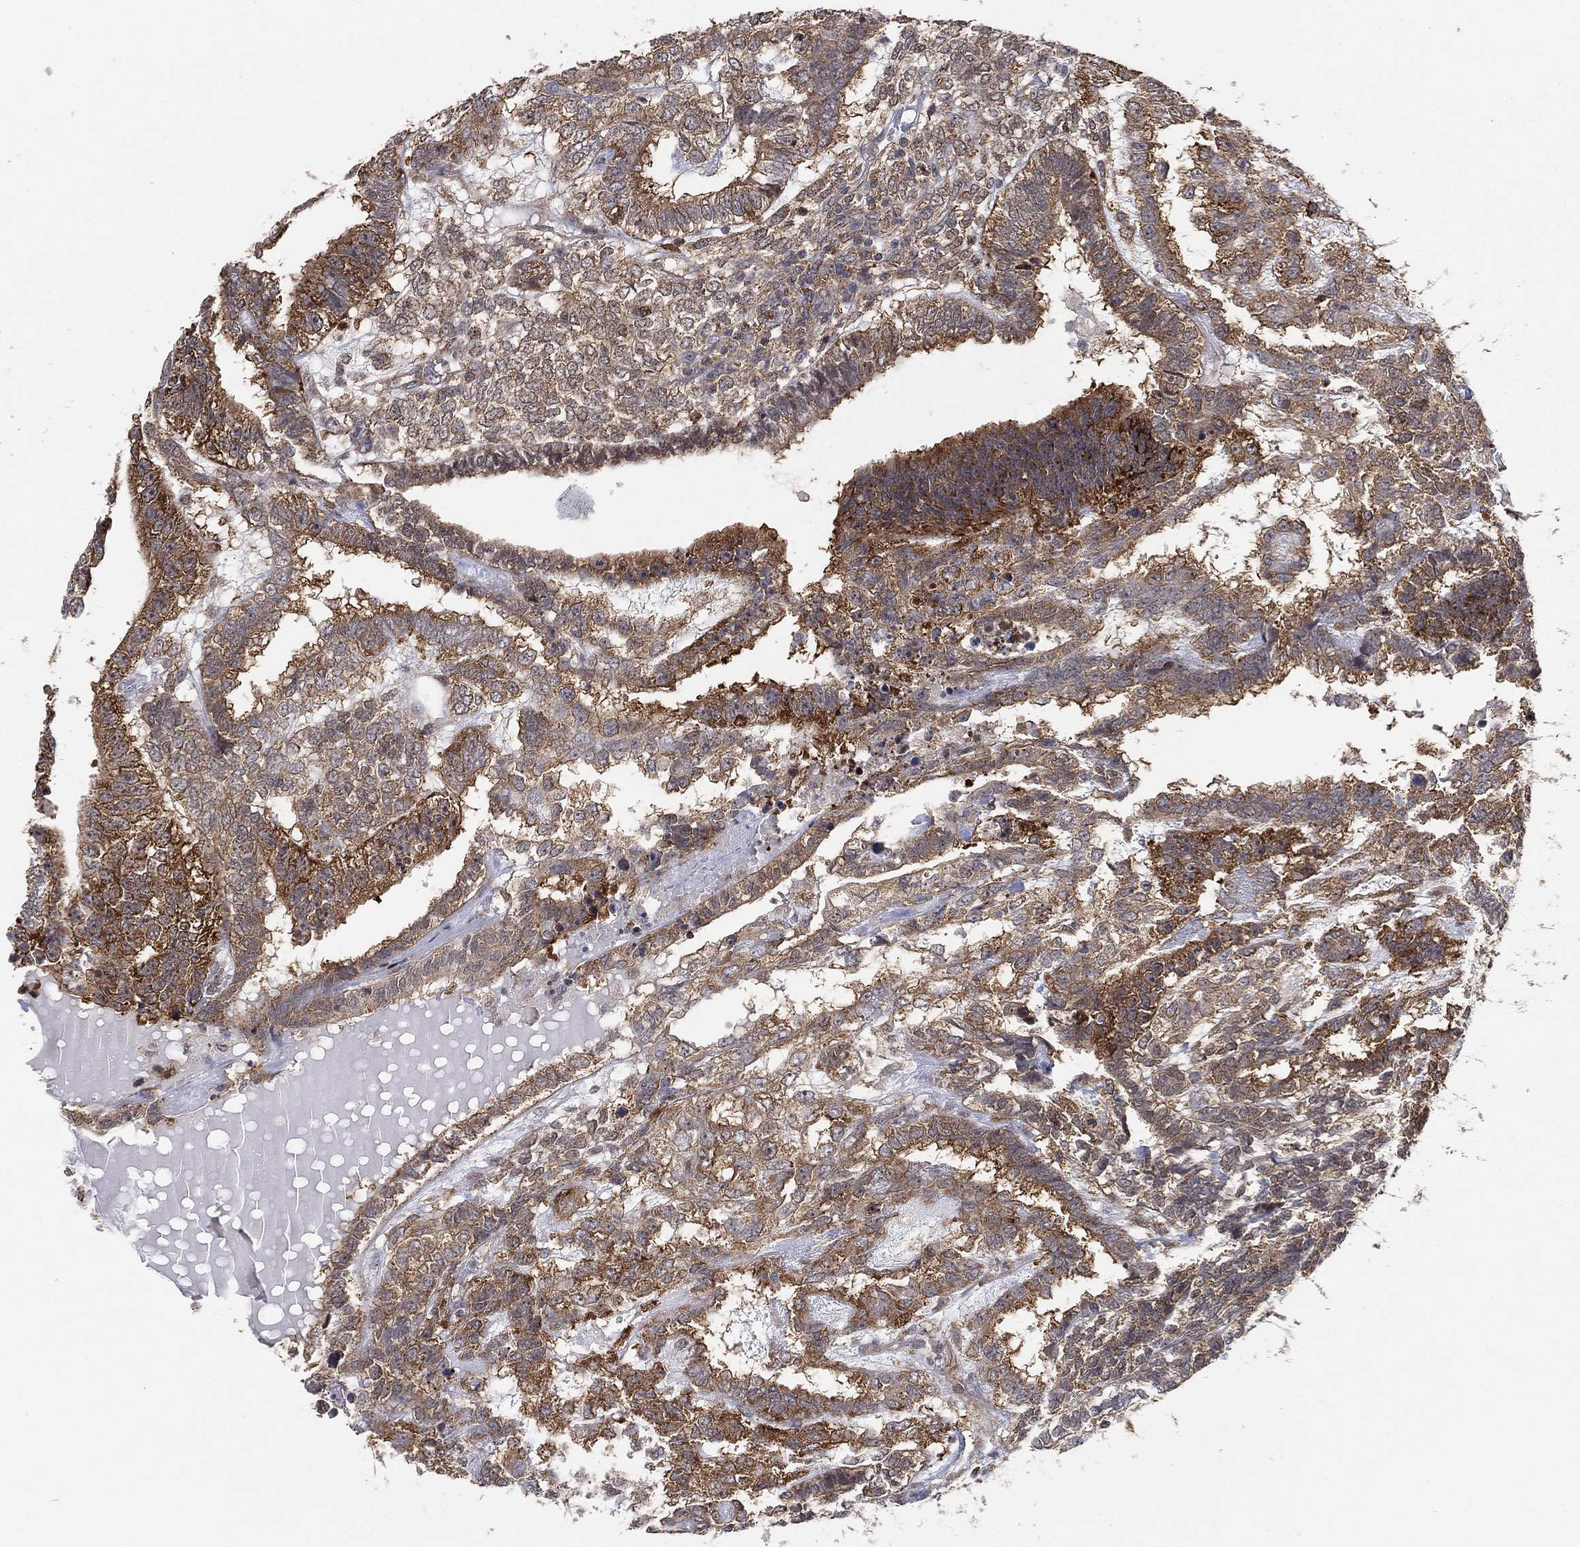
{"staining": {"intensity": "strong", "quantity": ">75%", "location": "cytoplasmic/membranous"}, "tissue": "testis cancer", "cell_type": "Tumor cells", "image_type": "cancer", "snomed": [{"axis": "morphology", "description": "Seminoma, NOS"}, {"axis": "morphology", "description": "Carcinoma, Embryonal, NOS"}, {"axis": "topography", "description": "Testis"}], "caption": "Tumor cells reveal high levels of strong cytoplasmic/membranous staining in approximately >75% of cells in human testis cancer (seminoma).", "gene": "TMTC4", "patient": {"sex": "male", "age": 41}}